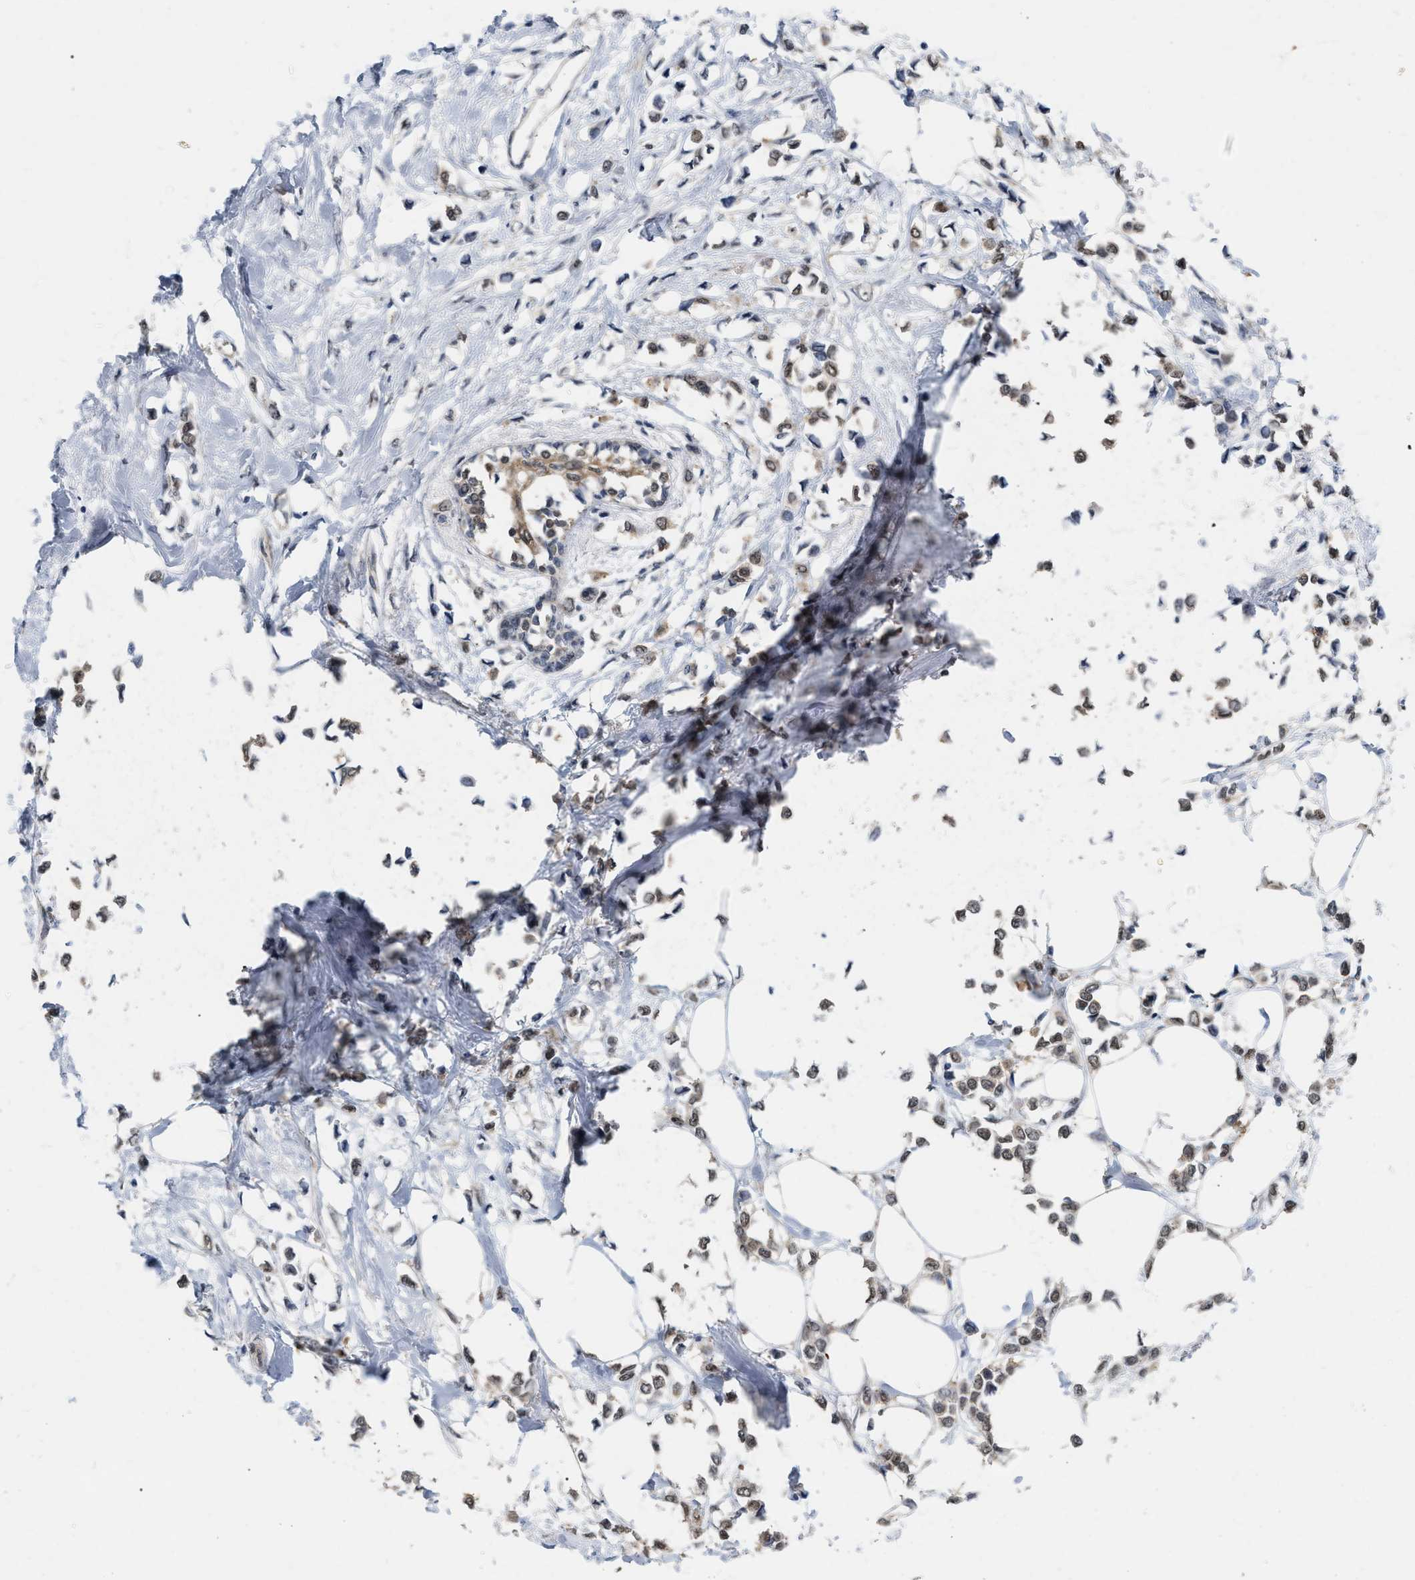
{"staining": {"intensity": "weak", "quantity": ">75%", "location": "cytoplasmic/membranous,nuclear"}, "tissue": "breast cancer", "cell_type": "Tumor cells", "image_type": "cancer", "snomed": [{"axis": "morphology", "description": "Lobular carcinoma"}, {"axis": "topography", "description": "Breast"}], "caption": "A histopathology image showing weak cytoplasmic/membranous and nuclear positivity in about >75% of tumor cells in lobular carcinoma (breast), as visualized by brown immunohistochemical staining.", "gene": "RUVBL1", "patient": {"sex": "female", "age": 51}}